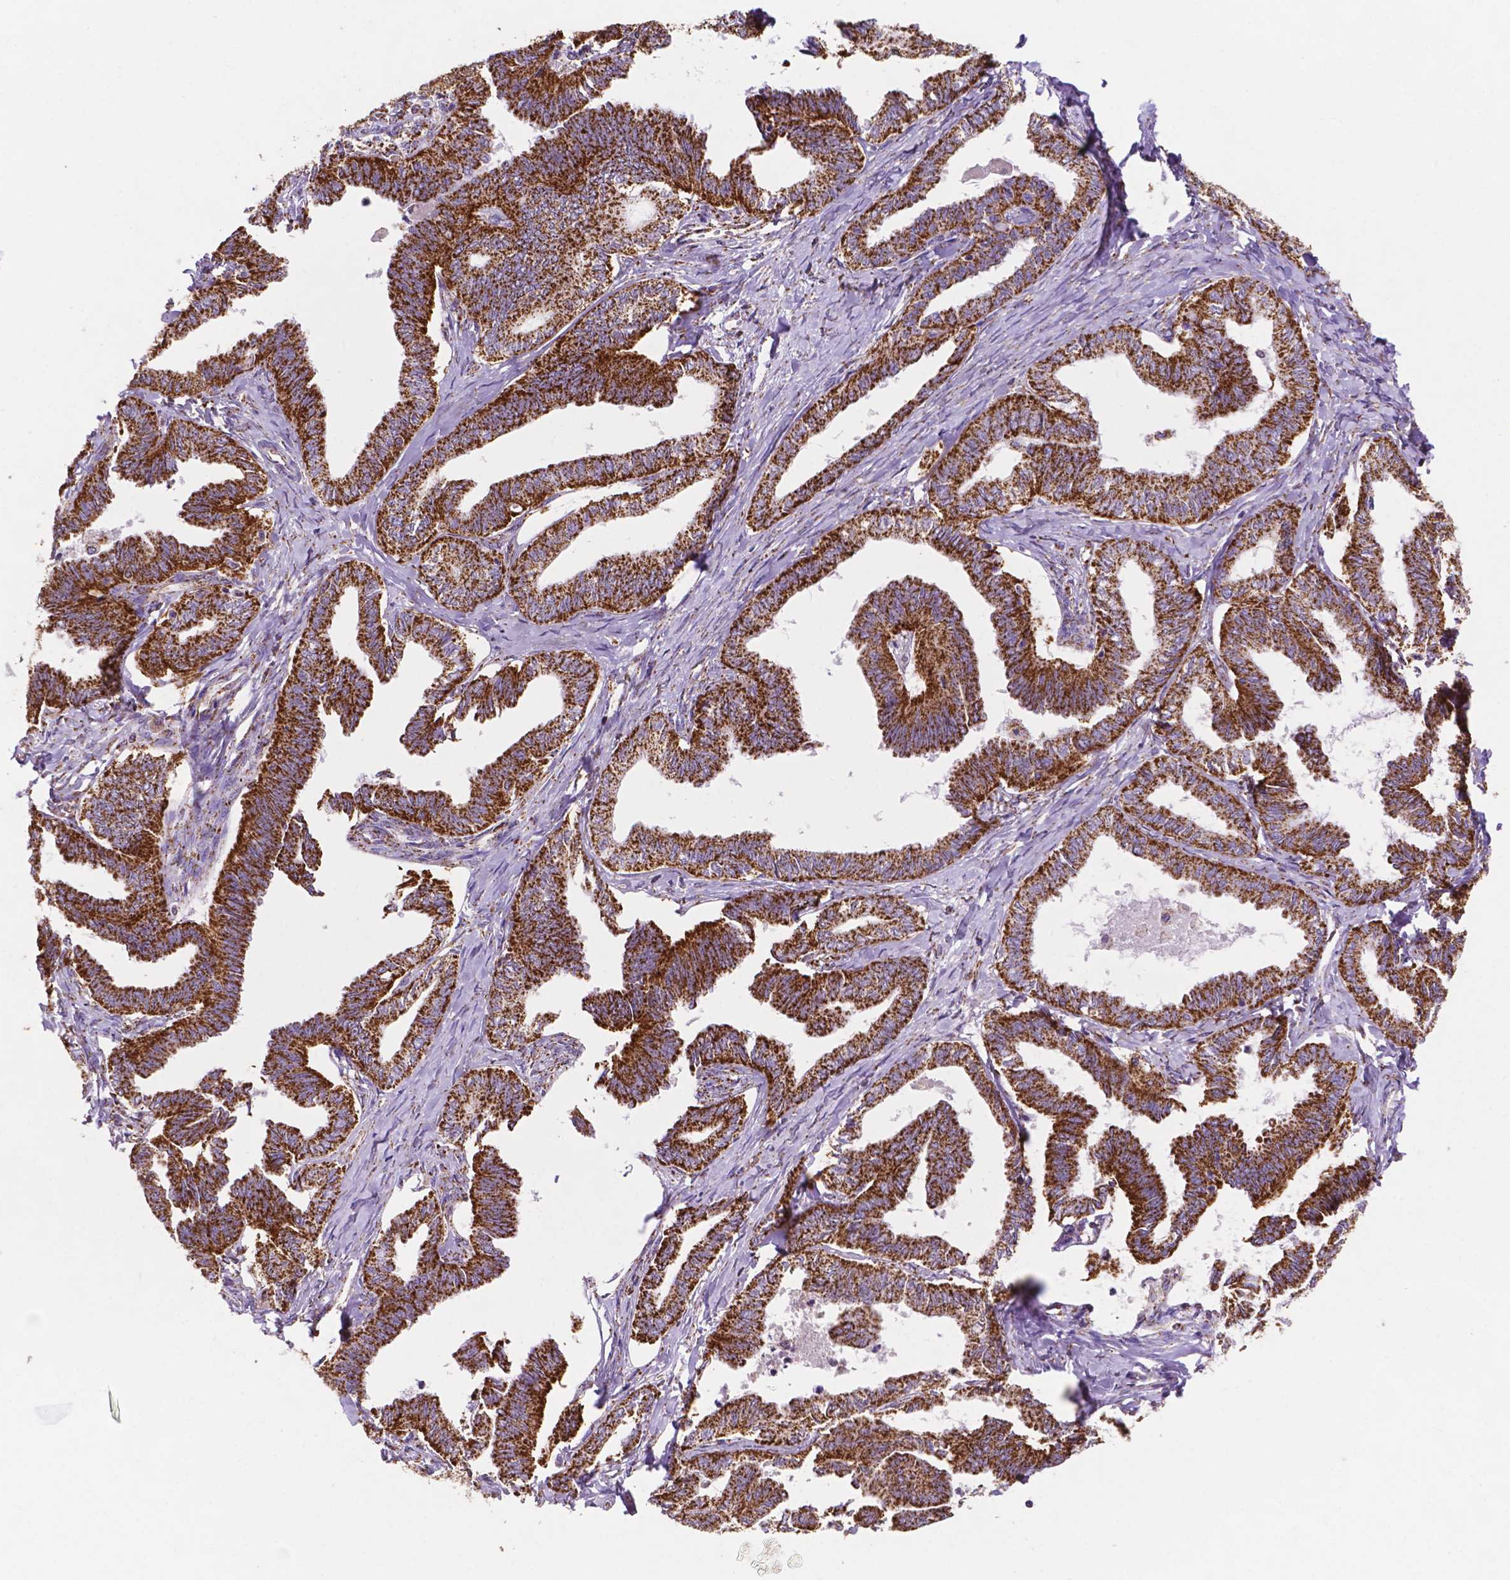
{"staining": {"intensity": "strong", "quantity": ">75%", "location": "cytoplasmic/membranous"}, "tissue": "ovarian cancer", "cell_type": "Tumor cells", "image_type": "cancer", "snomed": [{"axis": "morphology", "description": "Carcinoma, endometroid"}, {"axis": "topography", "description": "Ovary"}], "caption": "Immunohistochemistry of human ovarian endometroid carcinoma exhibits high levels of strong cytoplasmic/membranous staining in about >75% of tumor cells. Using DAB (brown) and hematoxylin (blue) stains, captured at high magnification using brightfield microscopy.", "gene": "HSPD1", "patient": {"sex": "female", "age": 70}}